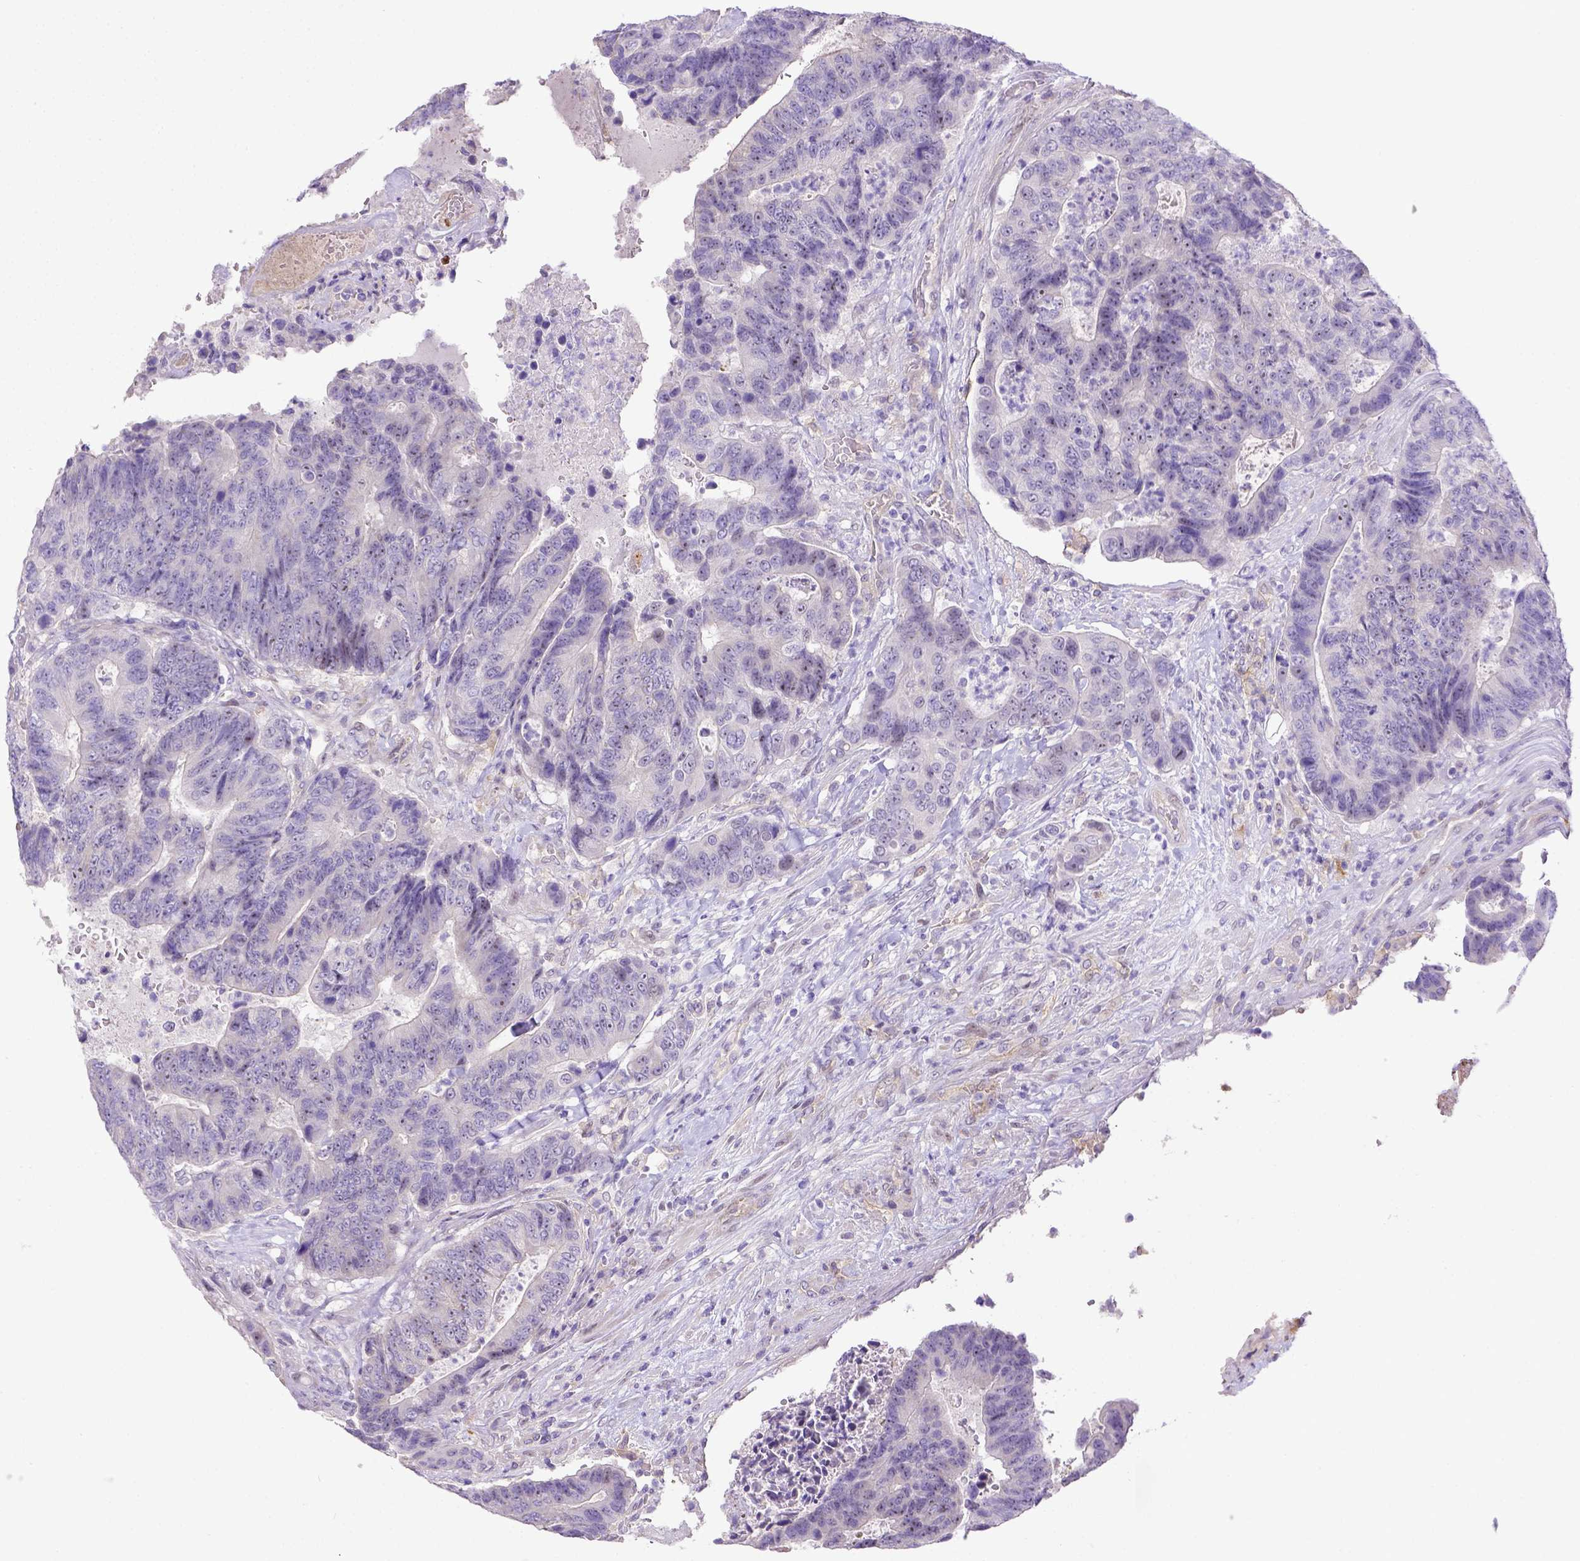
{"staining": {"intensity": "negative", "quantity": "none", "location": "none"}, "tissue": "colorectal cancer", "cell_type": "Tumor cells", "image_type": "cancer", "snomed": [{"axis": "morphology", "description": "Adenocarcinoma, NOS"}, {"axis": "topography", "description": "Colon"}], "caption": "DAB (3,3'-diaminobenzidine) immunohistochemical staining of human colorectal cancer reveals no significant expression in tumor cells. The staining is performed using DAB (3,3'-diaminobenzidine) brown chromogen with nuclei counter-stained in using hematoxylin.", "gene": "CD40", "patient": {"sex": "female", "age": 48}}